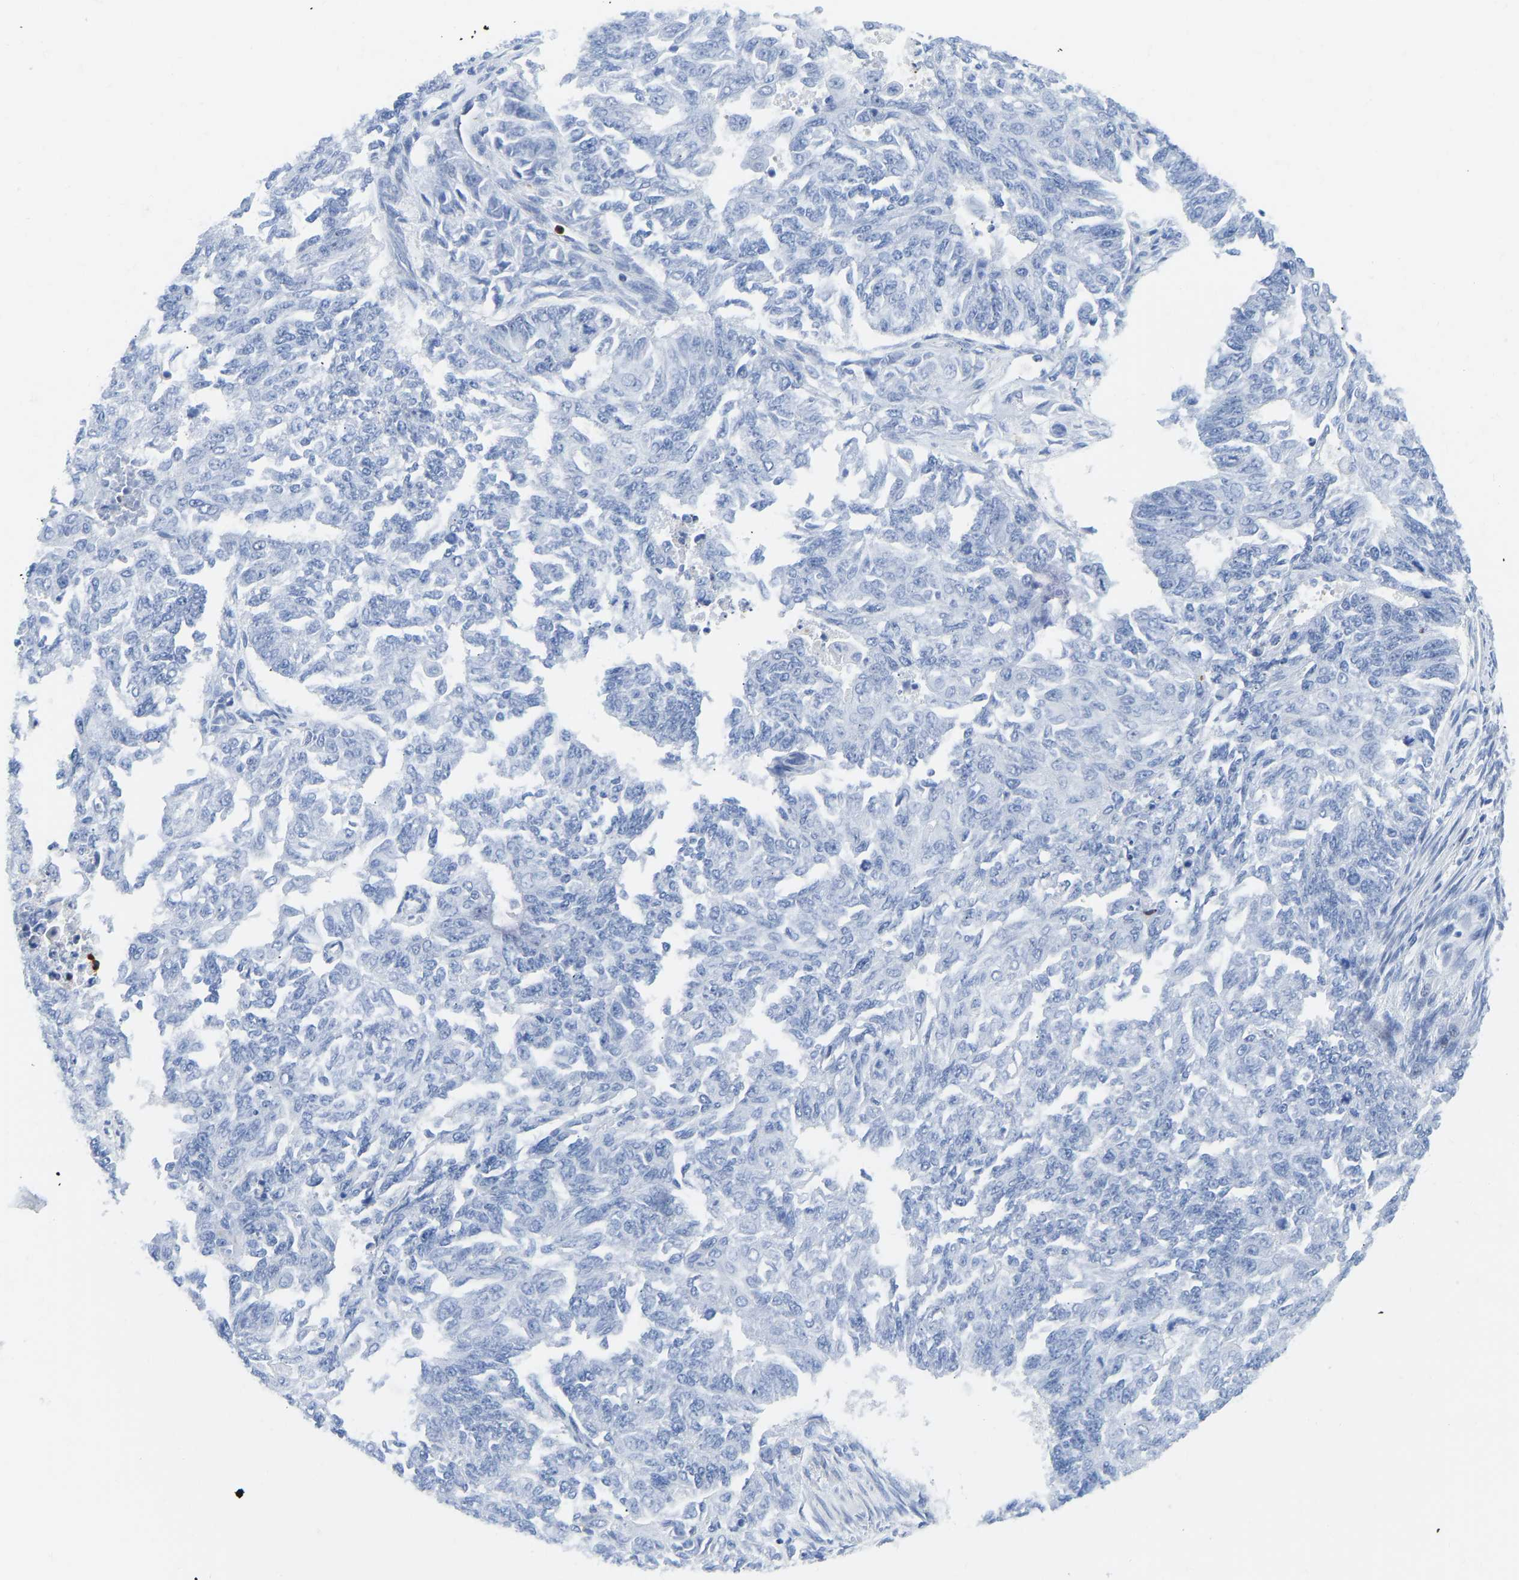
{"staining": {"intensity": "negative", "quantity": "none", "location": "none"}, "tissue": "endometrial cancer", "cell_type": "Tumor cells", "image_type": "cancer", "snomed": [{"axis": "morphology", "description": "Adenocarcinoma, NOS"}, {"axis": "topography", "description": "Endometrium"}], "caption": "The photomicrograph exhibits no significant staining in tumor cells of adenocarcinoma (endometrial).", "gene": "HDAC5", "patient": {"sex": "female", "age": 32}}